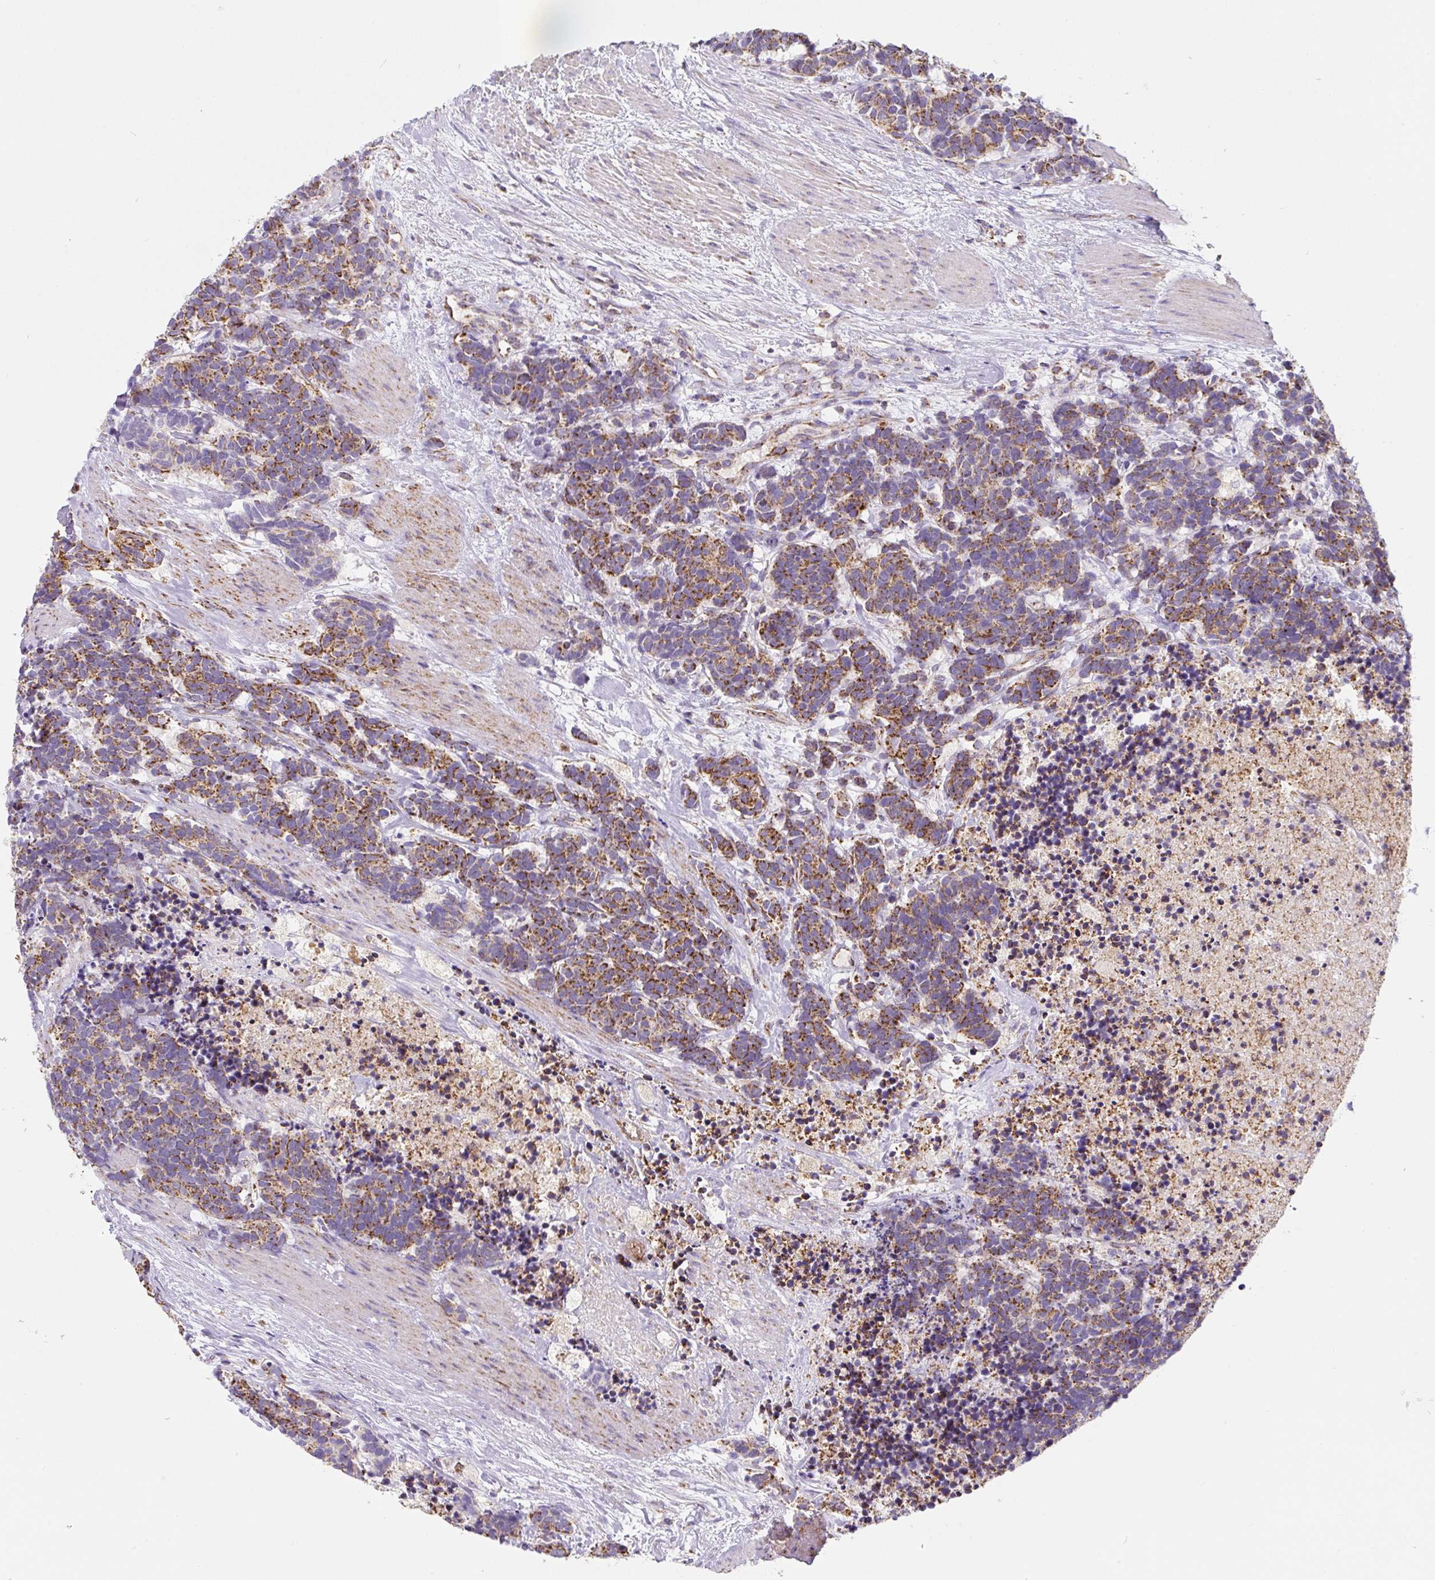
{"staining": {"intensity": "strong", "quantity": ">75%", "location": "cytoplasmic/membranous"}, "tissue": "carcinoid", "cell_type": "Tumor cells", "image_type": "cancer", "snomed": [{"axis": "morphology", "description": "Carcinoma, NOS"}, {"axis": "morphology", "description": "Carcinoid, malignant, NOS"}, {"axis": "topography", "description": "Prostate"}], "caption": "Carcinoma was stained to show a protein in brown. There is high levels of strong cytoplasmic/membranous staining in approximately >75% of tumor cells.", "gene": "MT-CO2", "patient": {"sex": "male", "age": 57}}